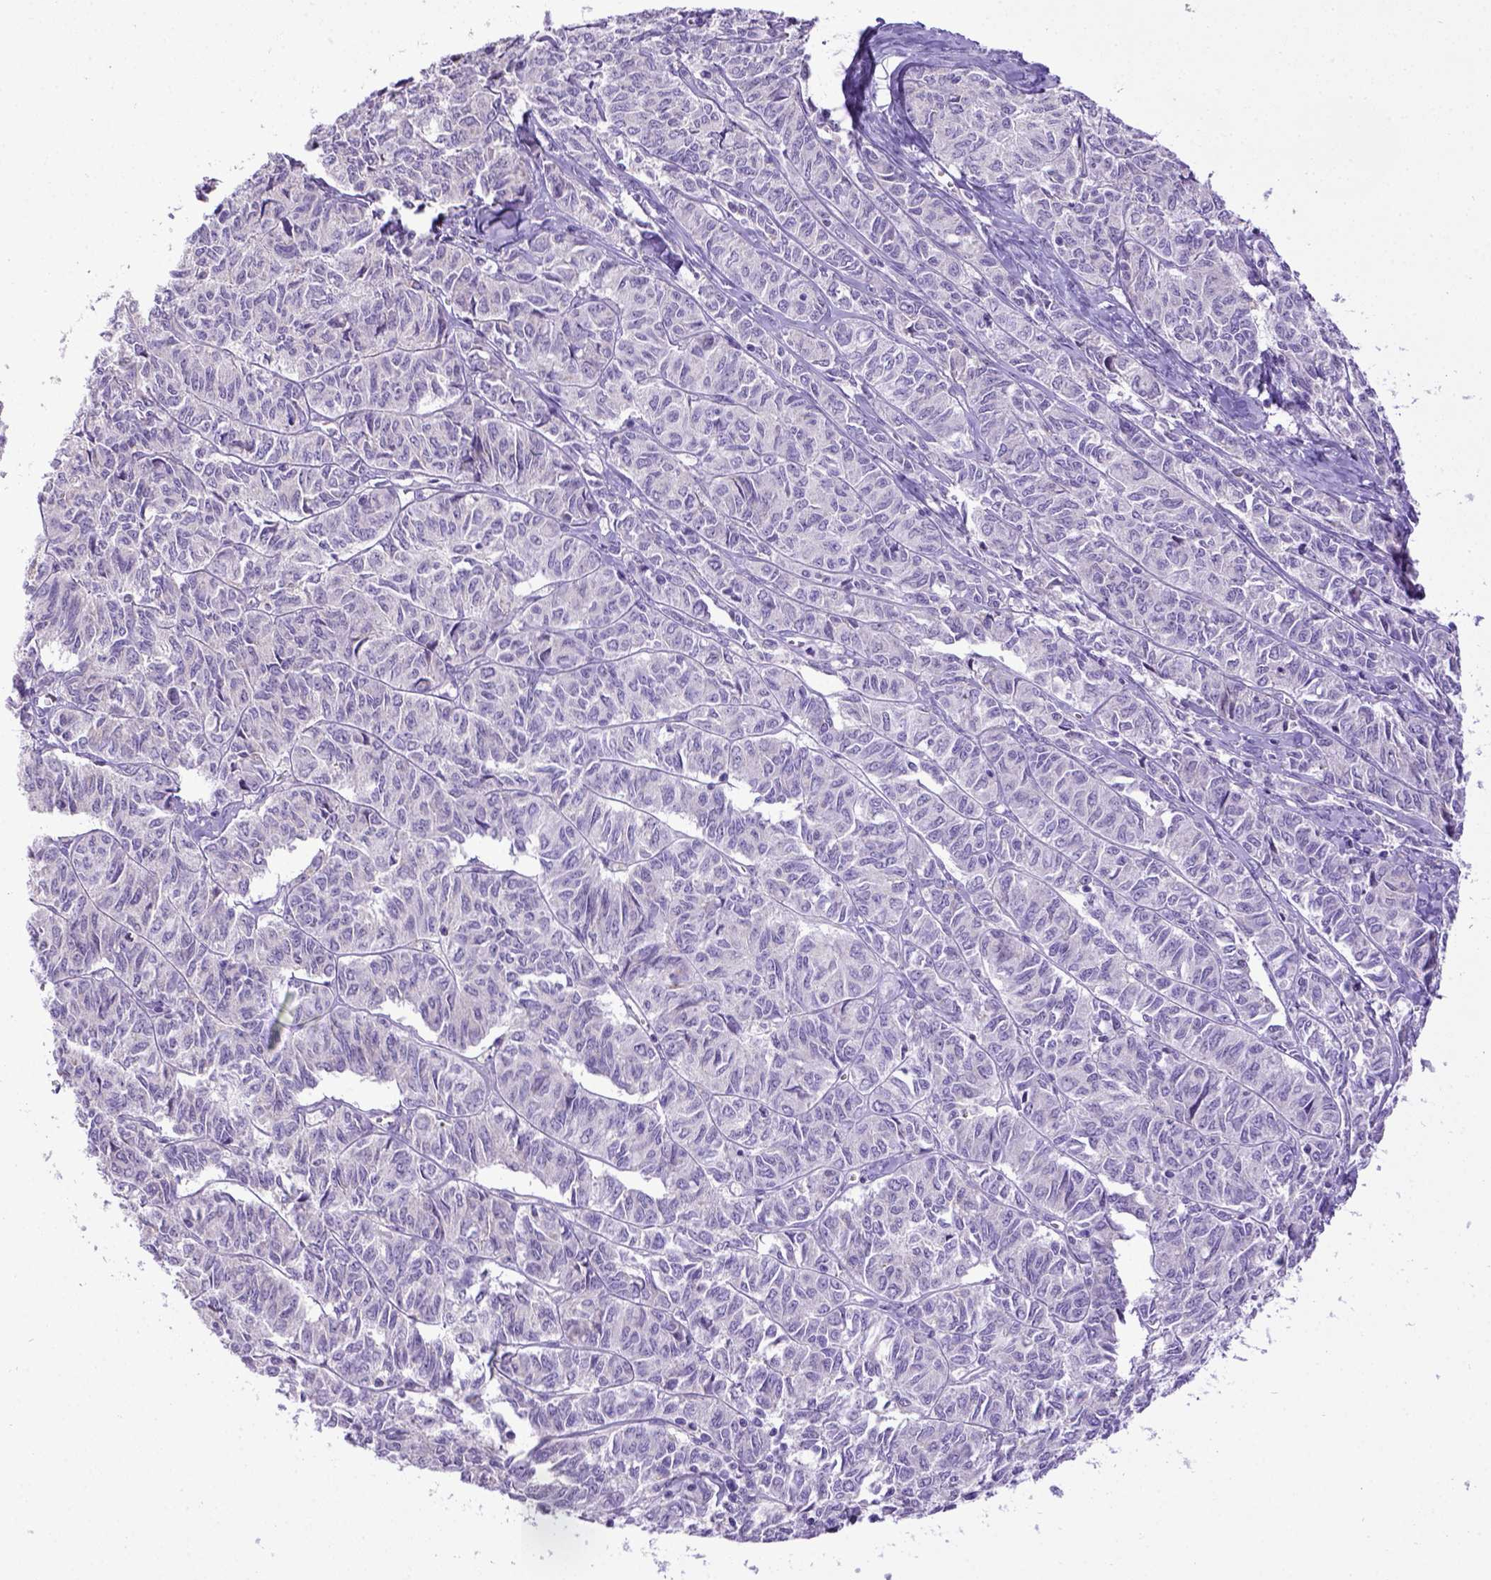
{"staining": {"intensity": "negative", "quantity": "none", "location": "none"}, "tissue": "ovarian cancer", "cell_type": "Tumor cells", "image_type": "cancer", "snomed": [{"axis": "morphology", "description": "Carcinoma, endometroid"}, {"axis": "topography", "description": "Ovary"}], "caption": "This is a micrograph of IHC staining of ovarian endometroid carcinoma, which shows no staining in tumor cells.", "gene": "SPEF1", "patient": {"sex": "female", "age": 80}}